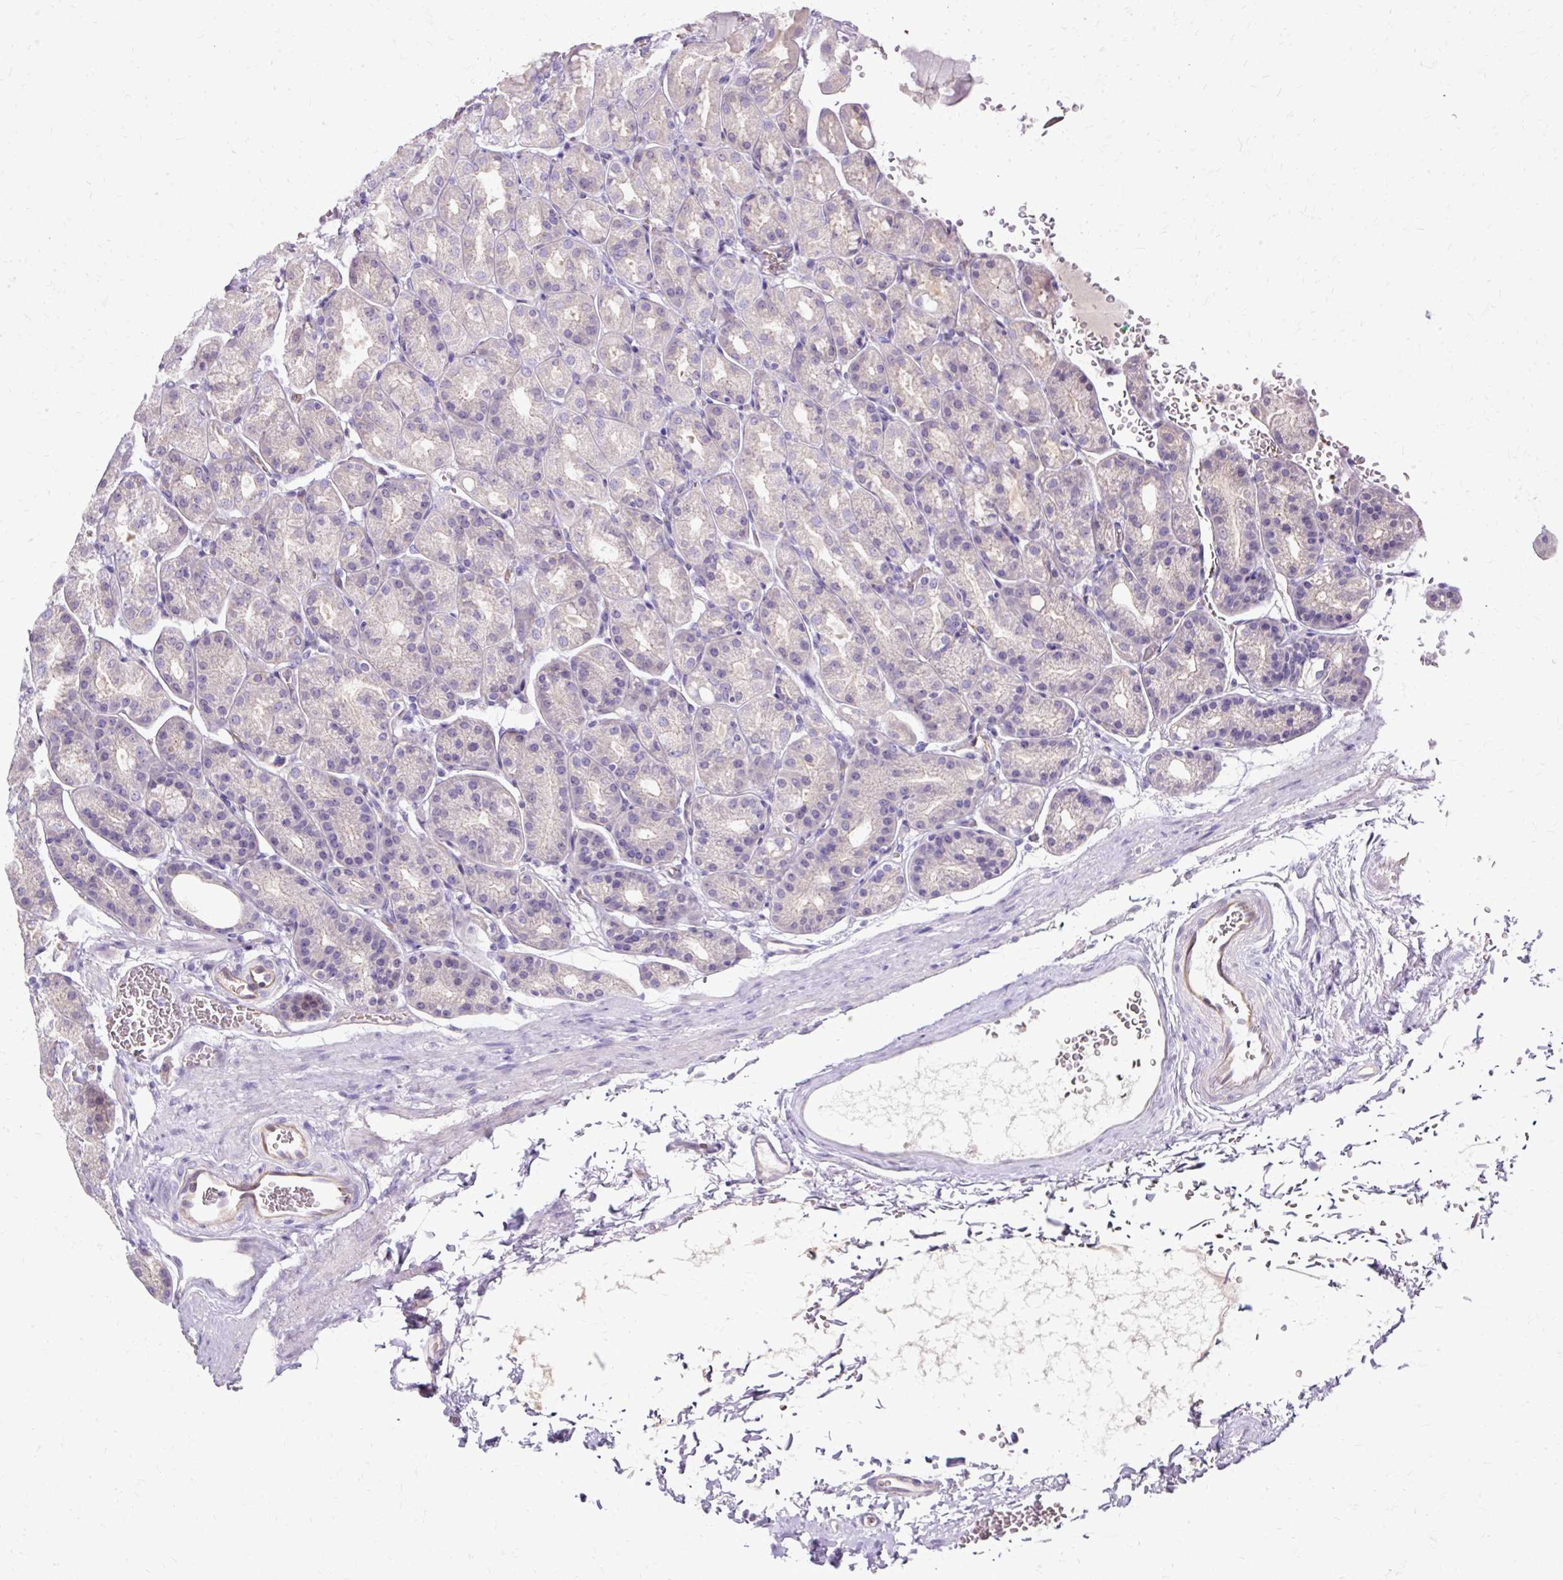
{"staining": {"intensity": "negative", "quantity": "none", "location": "none"}, "tissue": "stomach", "cell_type": "Glandular cells", "image_type": "normal", "snomed": [{"axis": "morphology", "description": "Normal tissue, NOS"}, {"axis": "topography", "description": "Stomach, upper"}], "caption": "Unremarkable stomach was stained to show a protein in brown. There is no significant positivity in glandular cells.", "gene": "USHBP1", "patient": {"sex": "female", "age": 81}}